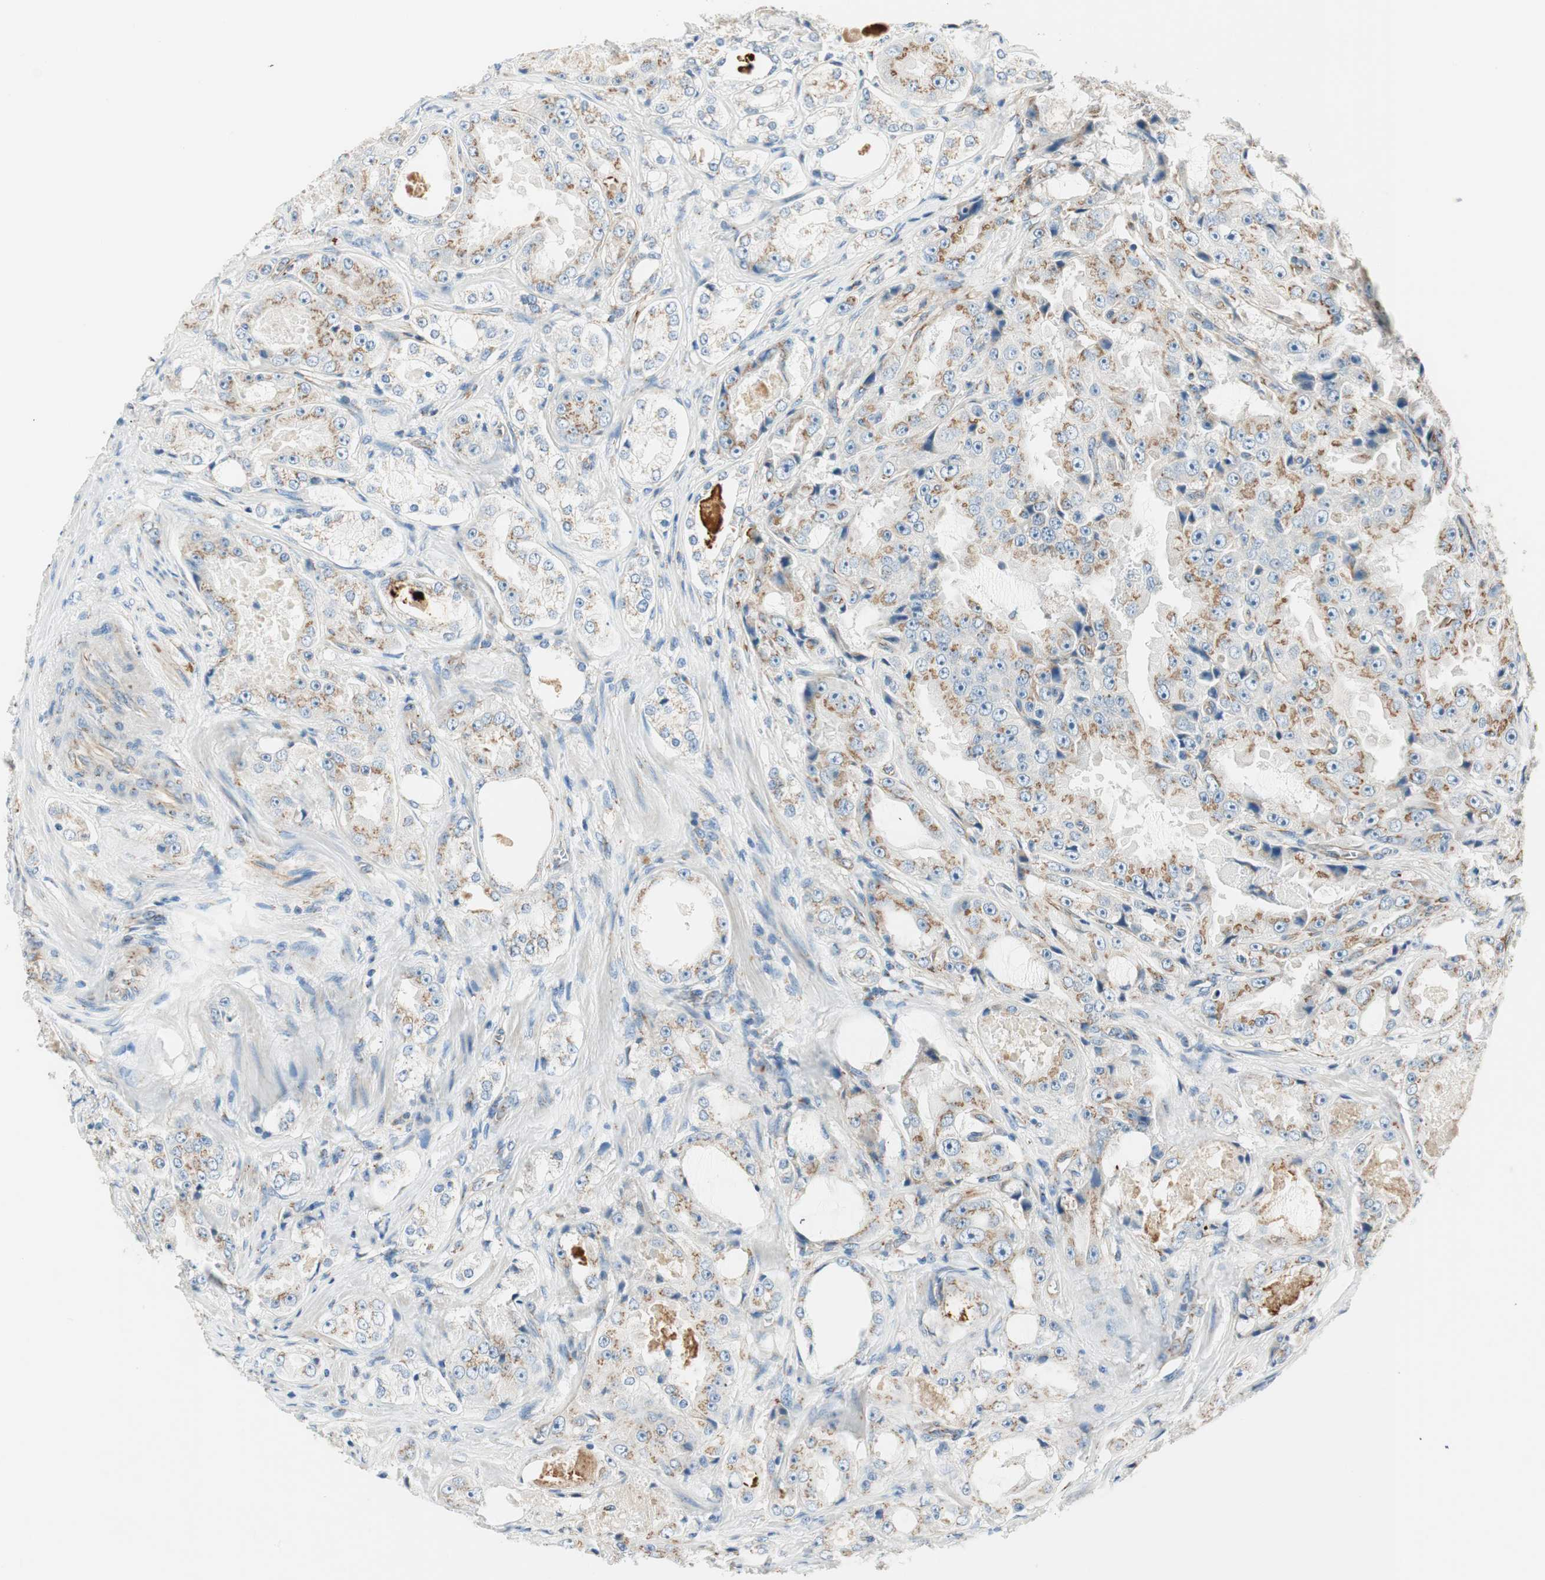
{"staining": {"intensity": "moderate", "quantity": ">75%", "location": "cytoplasmic/membranous"}, "tissue": "prostate cancer", "cell_type": "Tumor cells", "image_type": "cancer", "snomed": [{"axis": "morphology", "description": "Adenocarcinoma, High grade"}, {"axis": "topography", "description": "Prostate"}], "caption": "This is a histology image of immunohistochemistry staining of prostate cancer, which shows moderate positivity in the cytoplasmic/membranous of tumor cells.", "gene": "TMF1", "patient": {"sex": "male", "age": 73}}